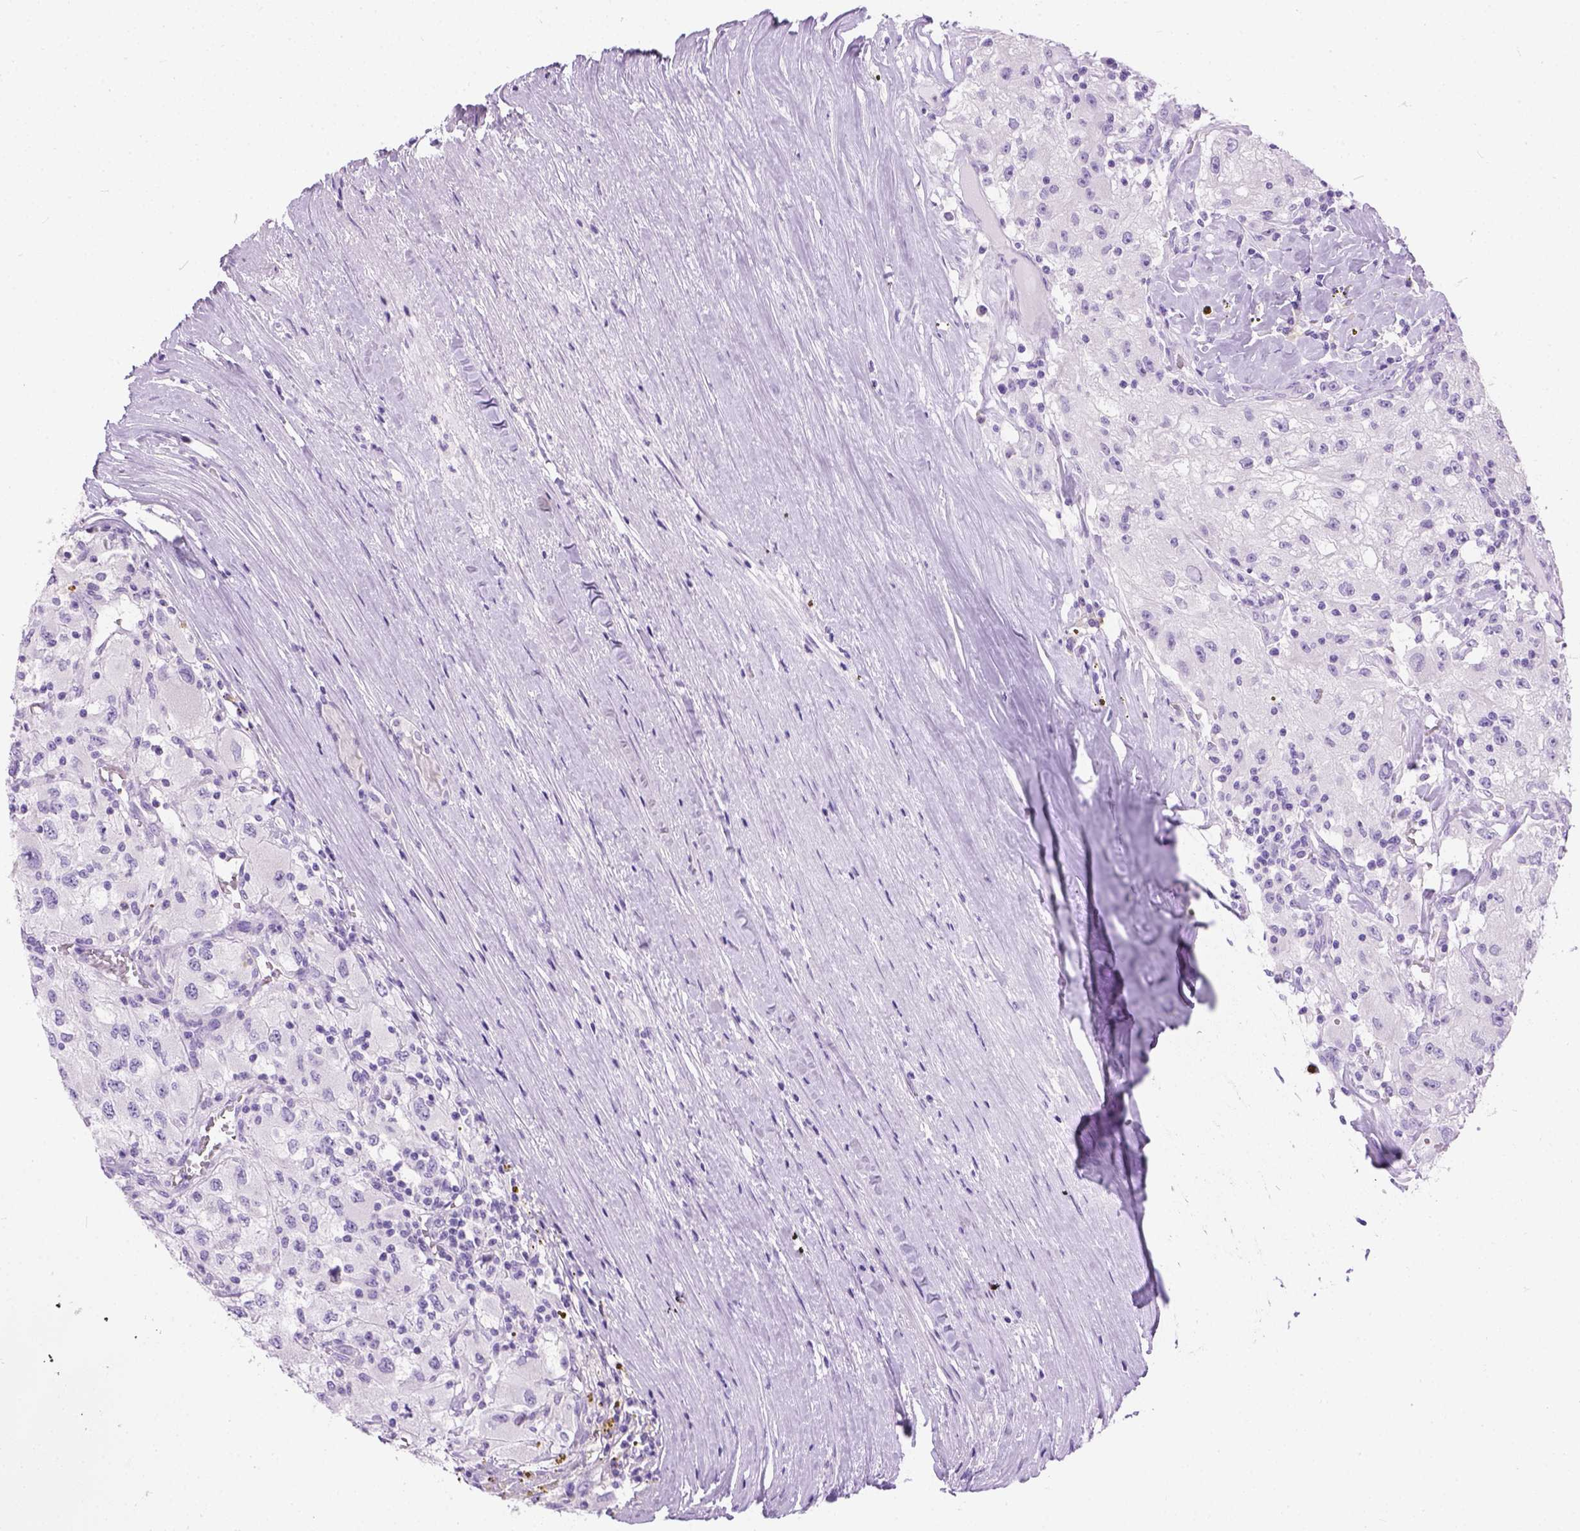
{"staining": {"intensity": "negative", "quantity": "none", "location": "none"}, "tissue": "renal cancer", "cell_type": "Tumor cells", "image_type": "cancer", "snomed": [{"axis": "morphology", "description": "Adenocarcinoma, NOS"}, {"axis": "topography", "description": "Kidney"}], "caption": "This is an immunohistochemistry (IHC) photomicrograph of renal cancer (adenocarcinoma). There is no positivity in tumor cells.", "gene": "TMEM38A", "patient": {"sex": "female", "age": 67}}